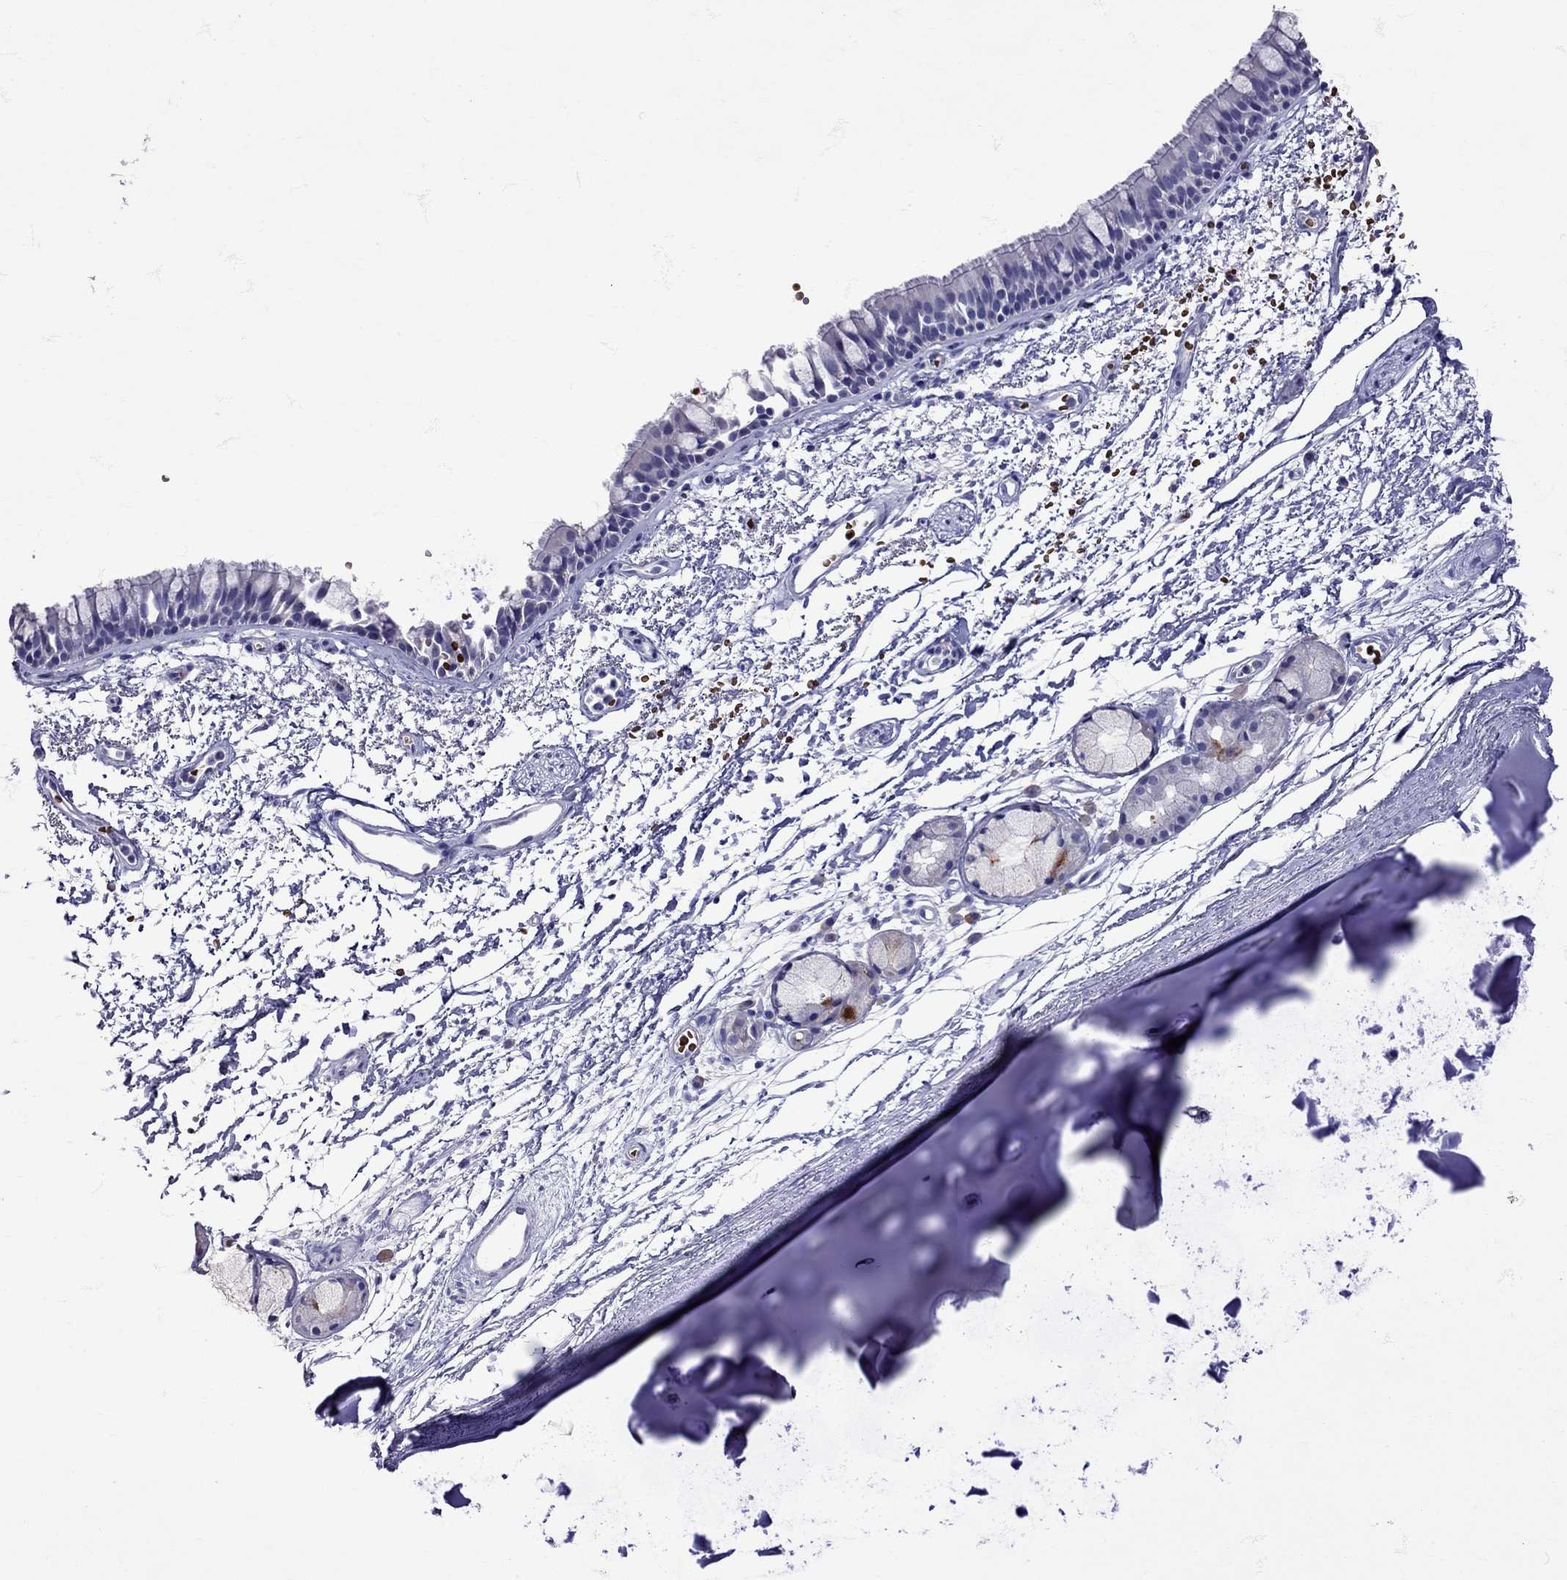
{"staining": {"intensity": "negative", "quantity": "none", "location": "none"}, "tissue": "bronchus", "cell_type": "Respiratory epithelial cells", "image_type": "normal", "snomed": [{"axis": "morphology", "description": "Normal tissue, NOS"}, {"axis": "topography", "description": "Cartilage tissue"}, {"axis": "topography", "description": "Bronchus"}], "caption": "The histopathology image displays no significant staining in respiratory epithelial cells of bronchus. (DAB (3,3'-diaminobenzidine) immunohistochemistry, high magnification).", "gene": "TBR1", "patient": {"sex": "male", "age": 66}}